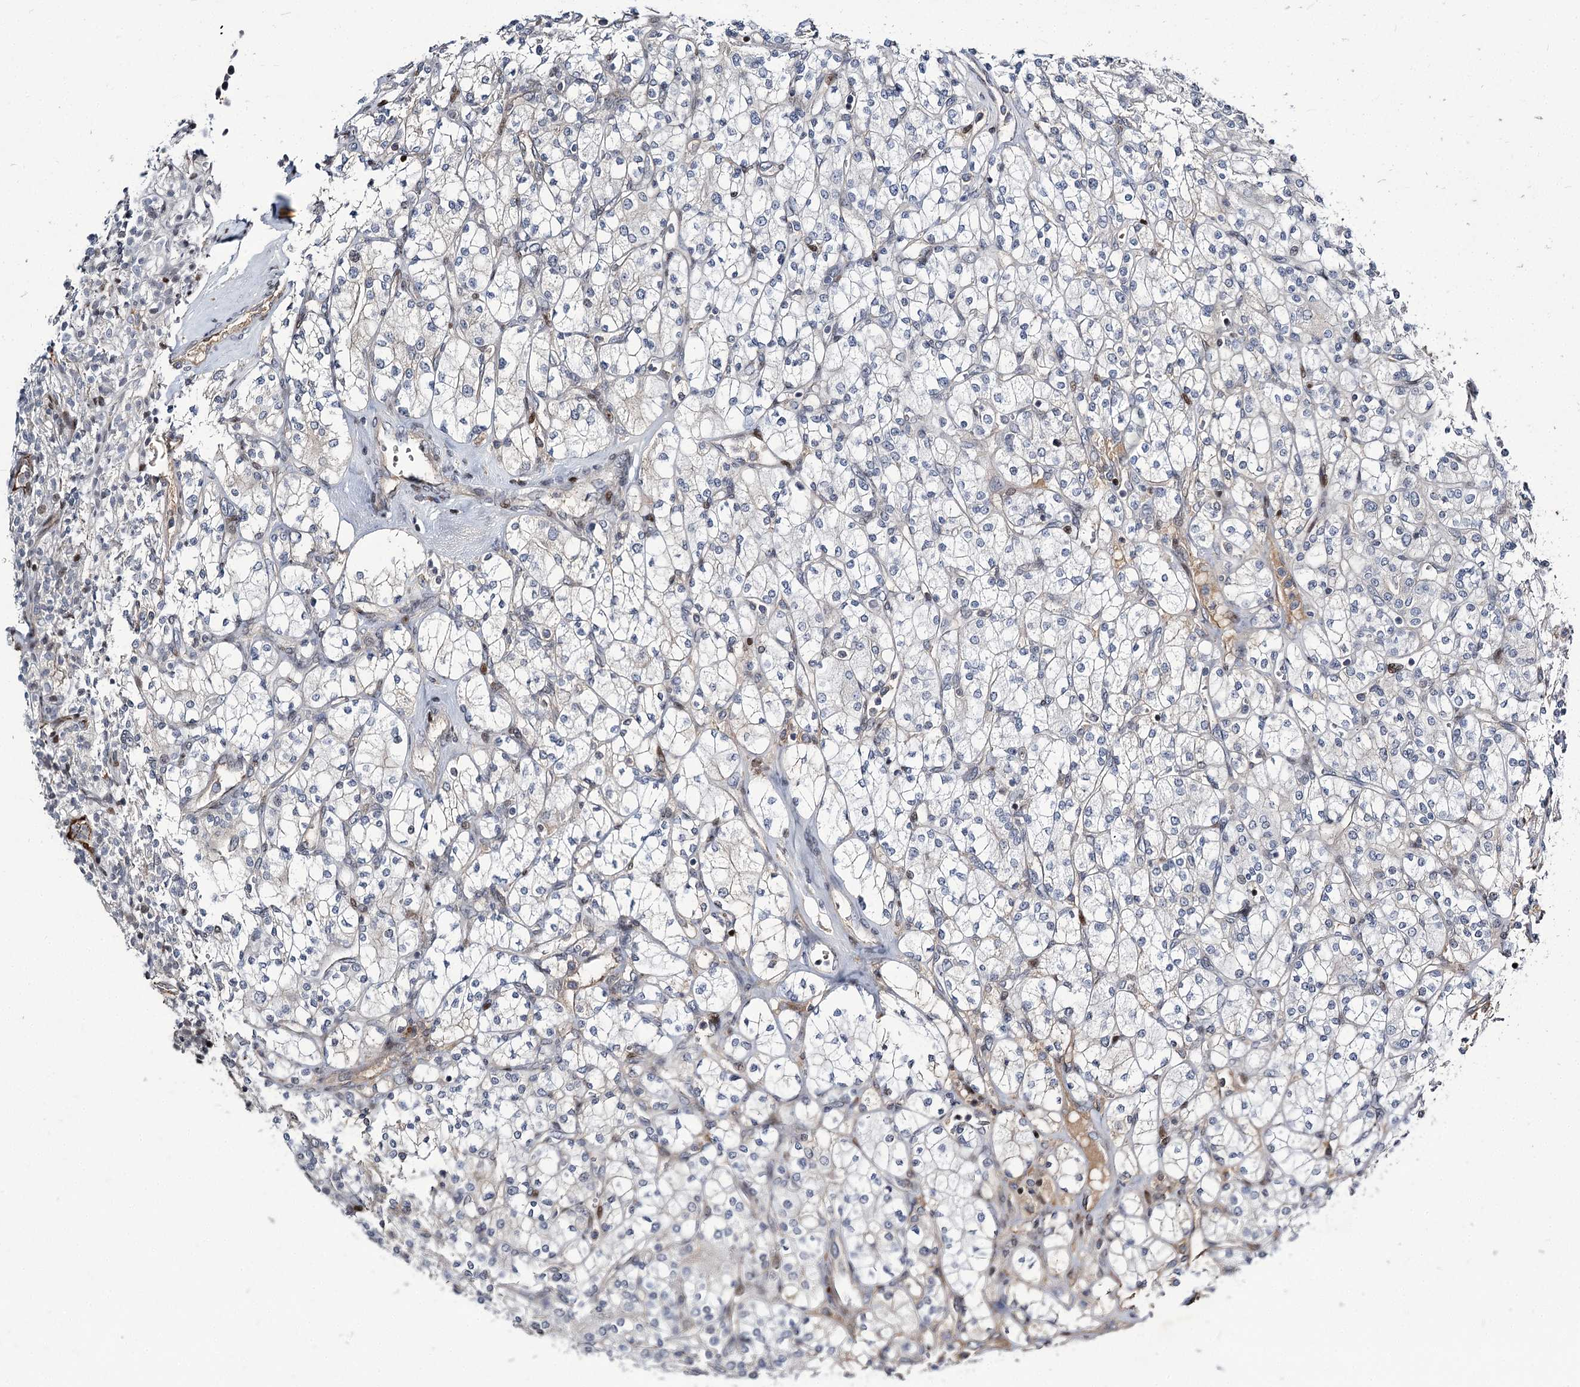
{"staining": {"intensity": "moderate", "quantity": "<25%", "location": "nuclear"}, "tissue": "renal cancer", "cell_type": "Tumor cells", "image_type": "cancer", "snomed": [{"axis": "morphology", "description": "Adenocarcinoma, NOS"}, {"axis": "topography", "description": "Kidney"}], "caption": "About <25% of tumor cells in adenocarcinoma (renal) exhibit moderate nuclear protein staining as visualized by brown immunohistochemical staining.", "gene": "ITFG2", "patient": {"sex": "male", "age": 77}}